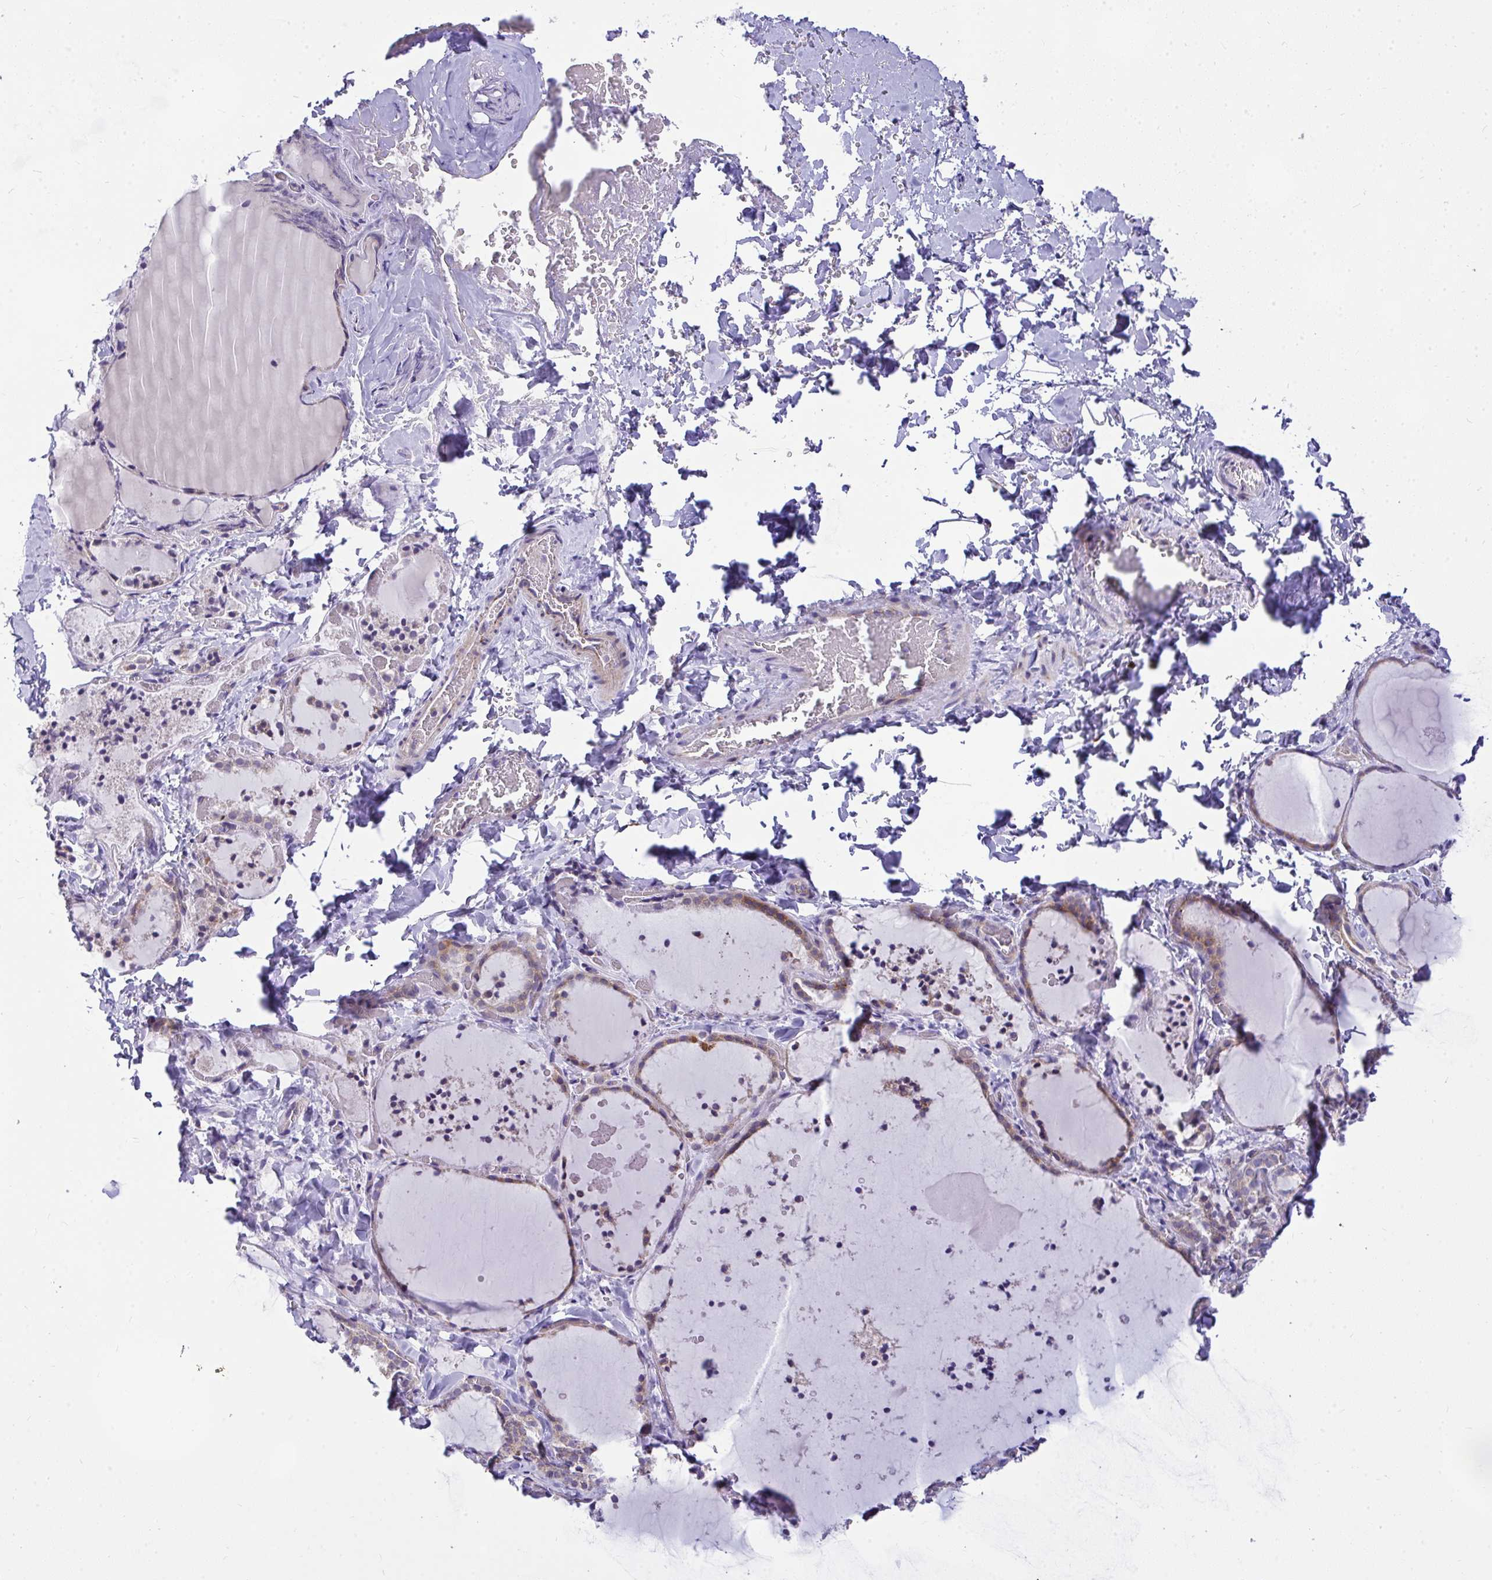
{"staining": {"intensity": "weak", "quantity": "25%-75%", "location": "cytoplasmic/membranous"}, "tissue": "thyroid gland", "cell_type": "Glandular cells", "image_type": "normal", "snomed": [{"axis": "morphology", "description": "Normal tissue, NOS"}, {"axis": "topography", "description": "Thyroid gland"}], "caption": "IHC staining of normal thyroid gland, which demonstrates low levels of weak cytoplasmic/membranous positivity in about 25%-75% of glandular cells indicating weak cytoplasmic/membranous protein positivity. The staining was performed using DAB (3,3'-diaminobenzidine) (brown) for protein detection and nuclei were counterstained in hematoxylin (blue).", "gene": "CEP63", "patient": {"sex": "female", "age": 22}}